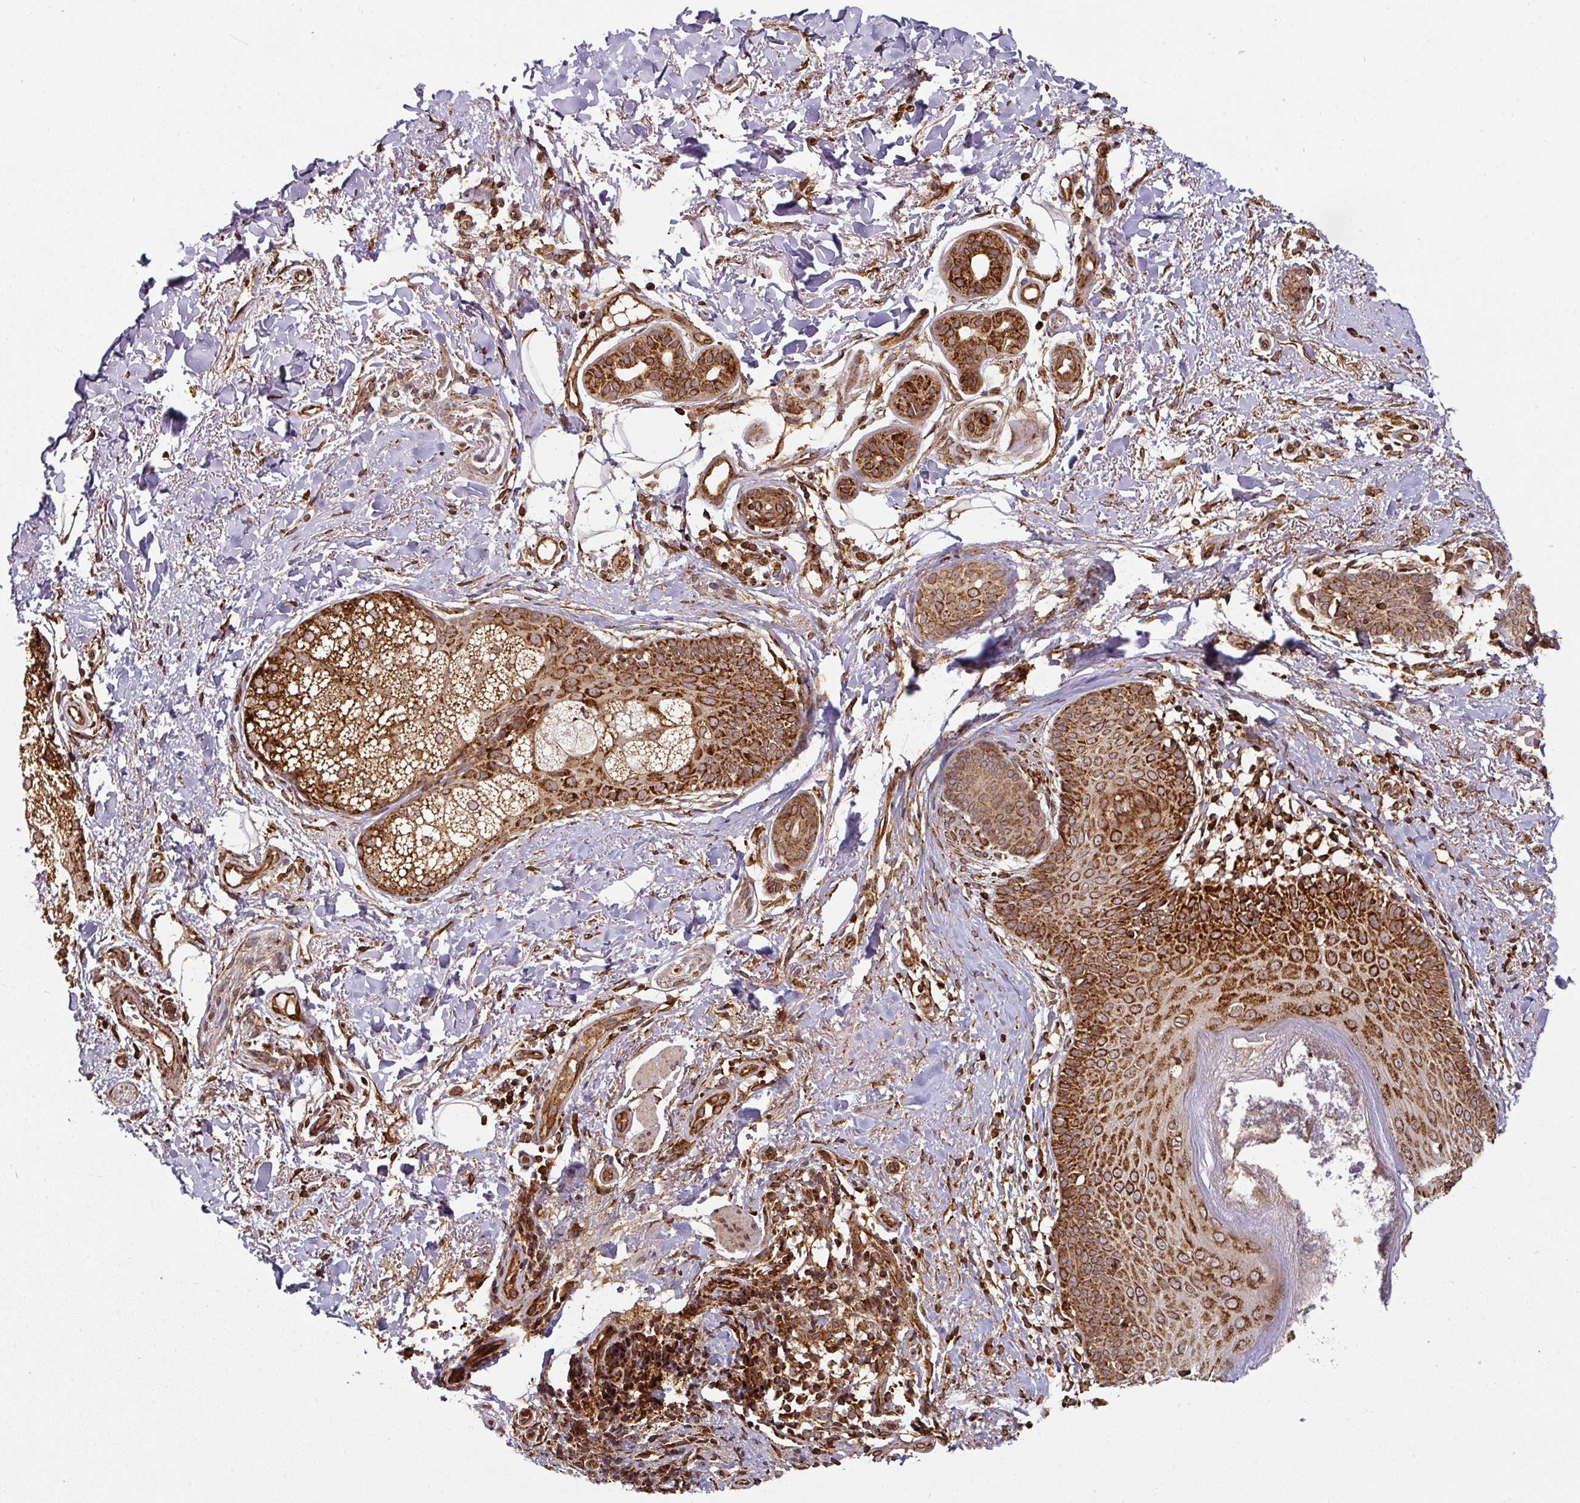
{"staining": {"intensity": "strong", "quantity": ">75%", "location": "cytoplasmic/membranous"}, "tissue": "skin cancer", "cell_type": "Tumor cells", "image_type": "cancer", "snomed": [{"axis": "morphology", "description": "Basal cell carcinoma"}, {"axis": "topography", "description": "Skin"}], "caption": "There is high levels of strong cytoplasmic/membranous positivity in tumor cells of basal cell carcinoma (skin), as demonstrated by immunohistochemical staining (brown color).", "gene": "TRAP1", "patient": {"sex": "female", "age": 60}}